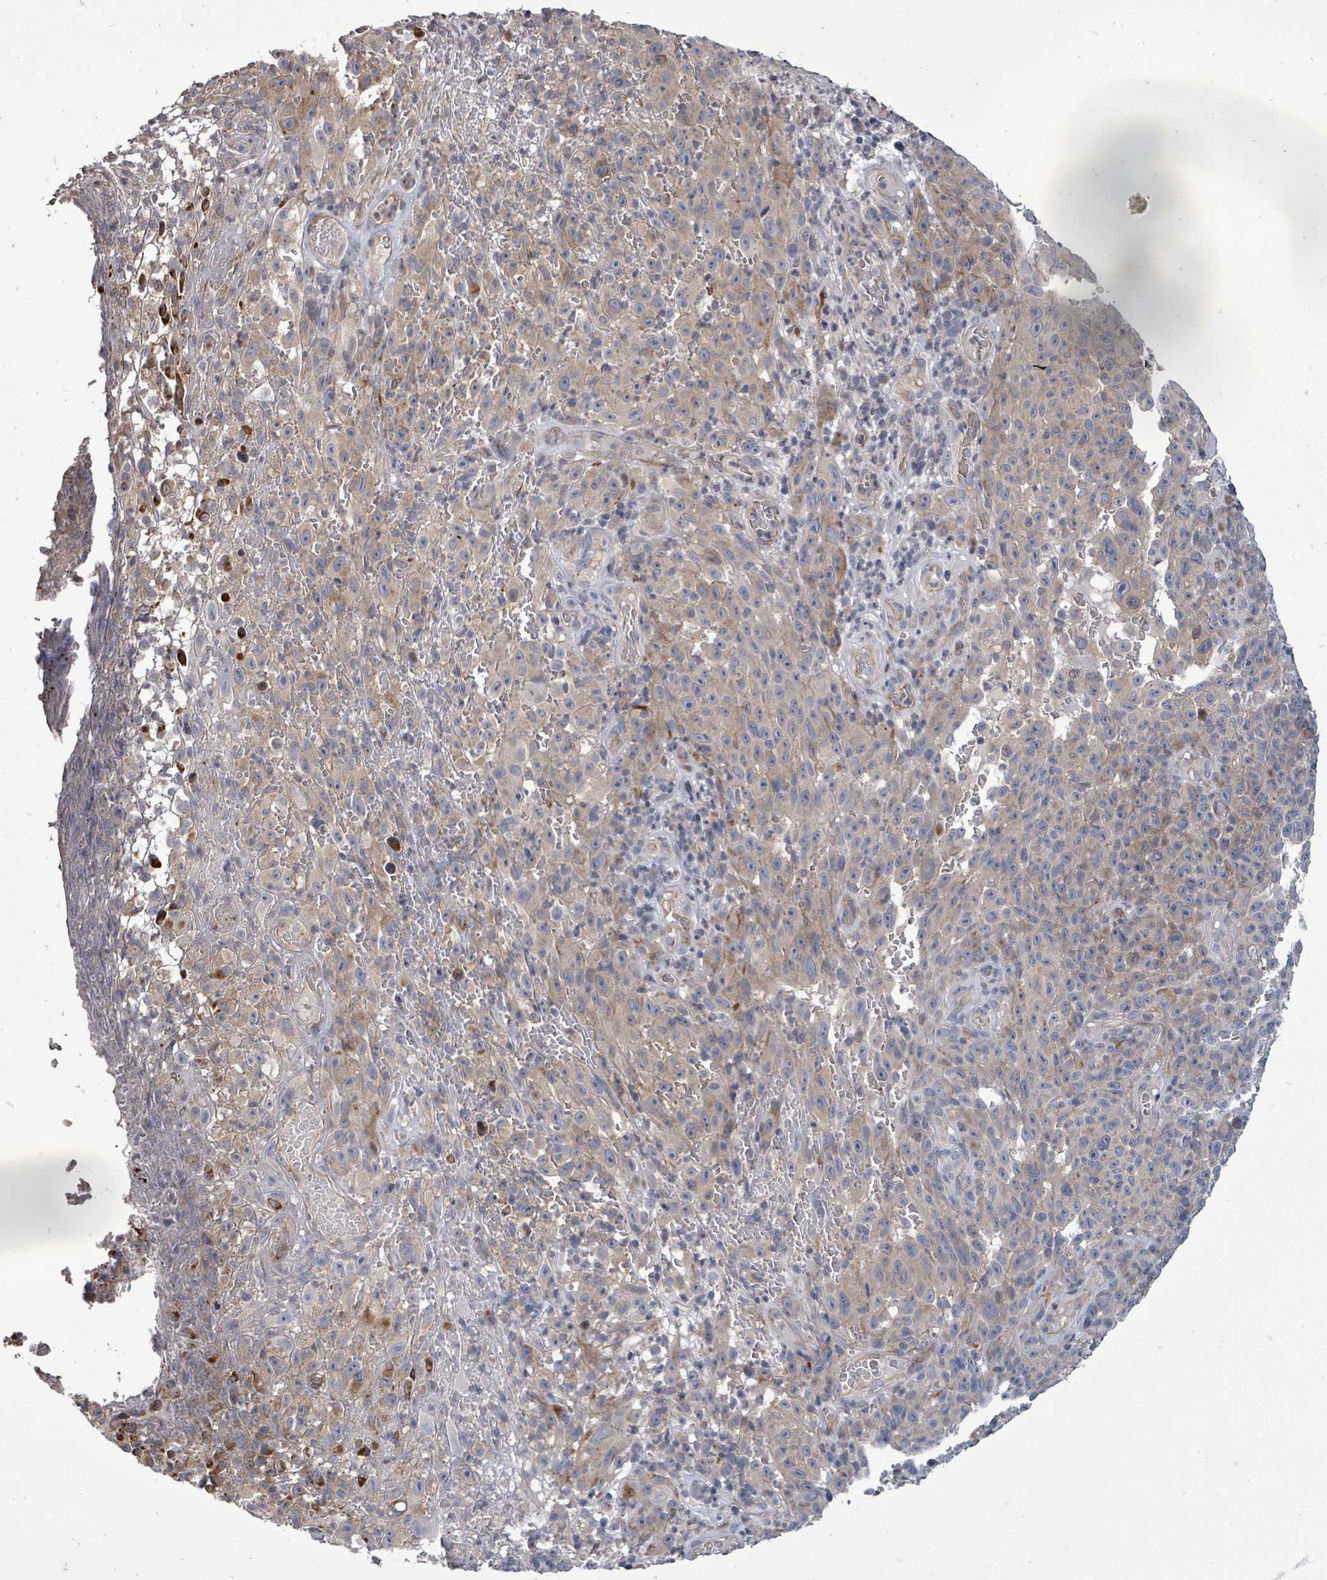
{"staining": {"intensity": "moderate", "quantity": "25%-75%", "location": "cytoplasmic/membranous"}, "tissue": "melanoma", "cell_type": "Tumor cells", "image_type": "cancer", "snomed": [{"axis": "morphology", "description": "Malignant melanoma, NOS"}, {"axis": "topography", "description": "Skin"}], "caption": "Immunohistochemistry (IHC) (DAB (3,3'-diaminobenzidine)) staining of melanoma displays moderate cytoplasmic/membranous protein staining in approximately 25%-75% of tumor cells. (DAB = brown stain, brightfield microscopy at high magnification).", "gene": "RALGAPB", "patient": {"sex": "female", "age": 82}}